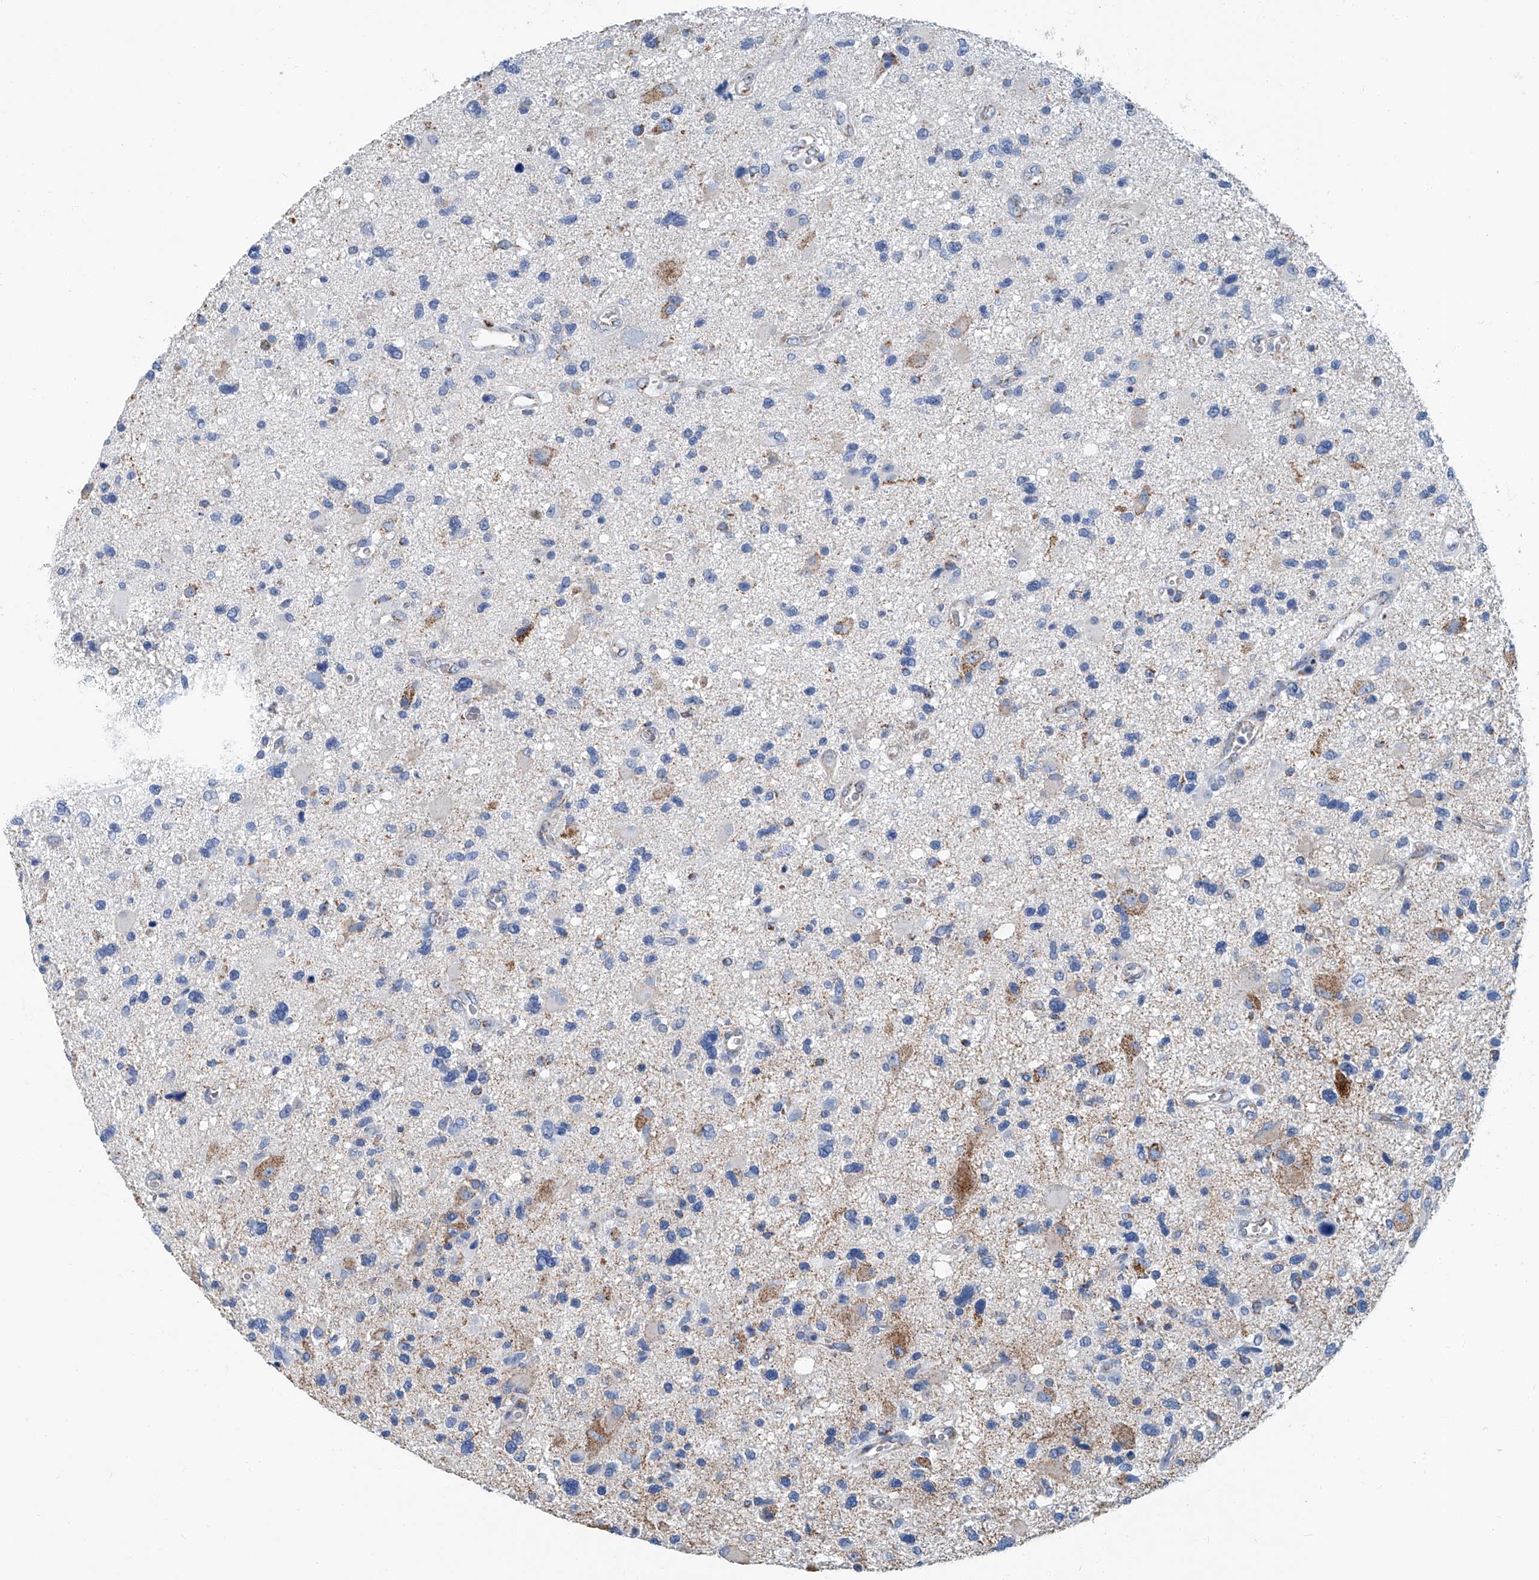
{"staining": {"intensity": "negative", "quantity": "none", "location": "none"}, "tissue": "glioma", "cell_type": "Tumor cells", "image_type": "cancer", "snomed": [{"axis": "morphology", "description": "Glioma, malignant, High grade"}, {"axis": "topography", "description": "Brain"}], "caption": "Malignant glioma (high-grade) was stained to show a protein in brown. There is no significant staining in tumor cells. Brightfield microscopy of immunohistochemistry (IHC) stained with DAB (3,3'-diaminobenzidine) (brown) and hematoxylin (blue), captured at high magnification.", "gene": "MT-ND1", "patient": {"sex": "male", "age": 33}}